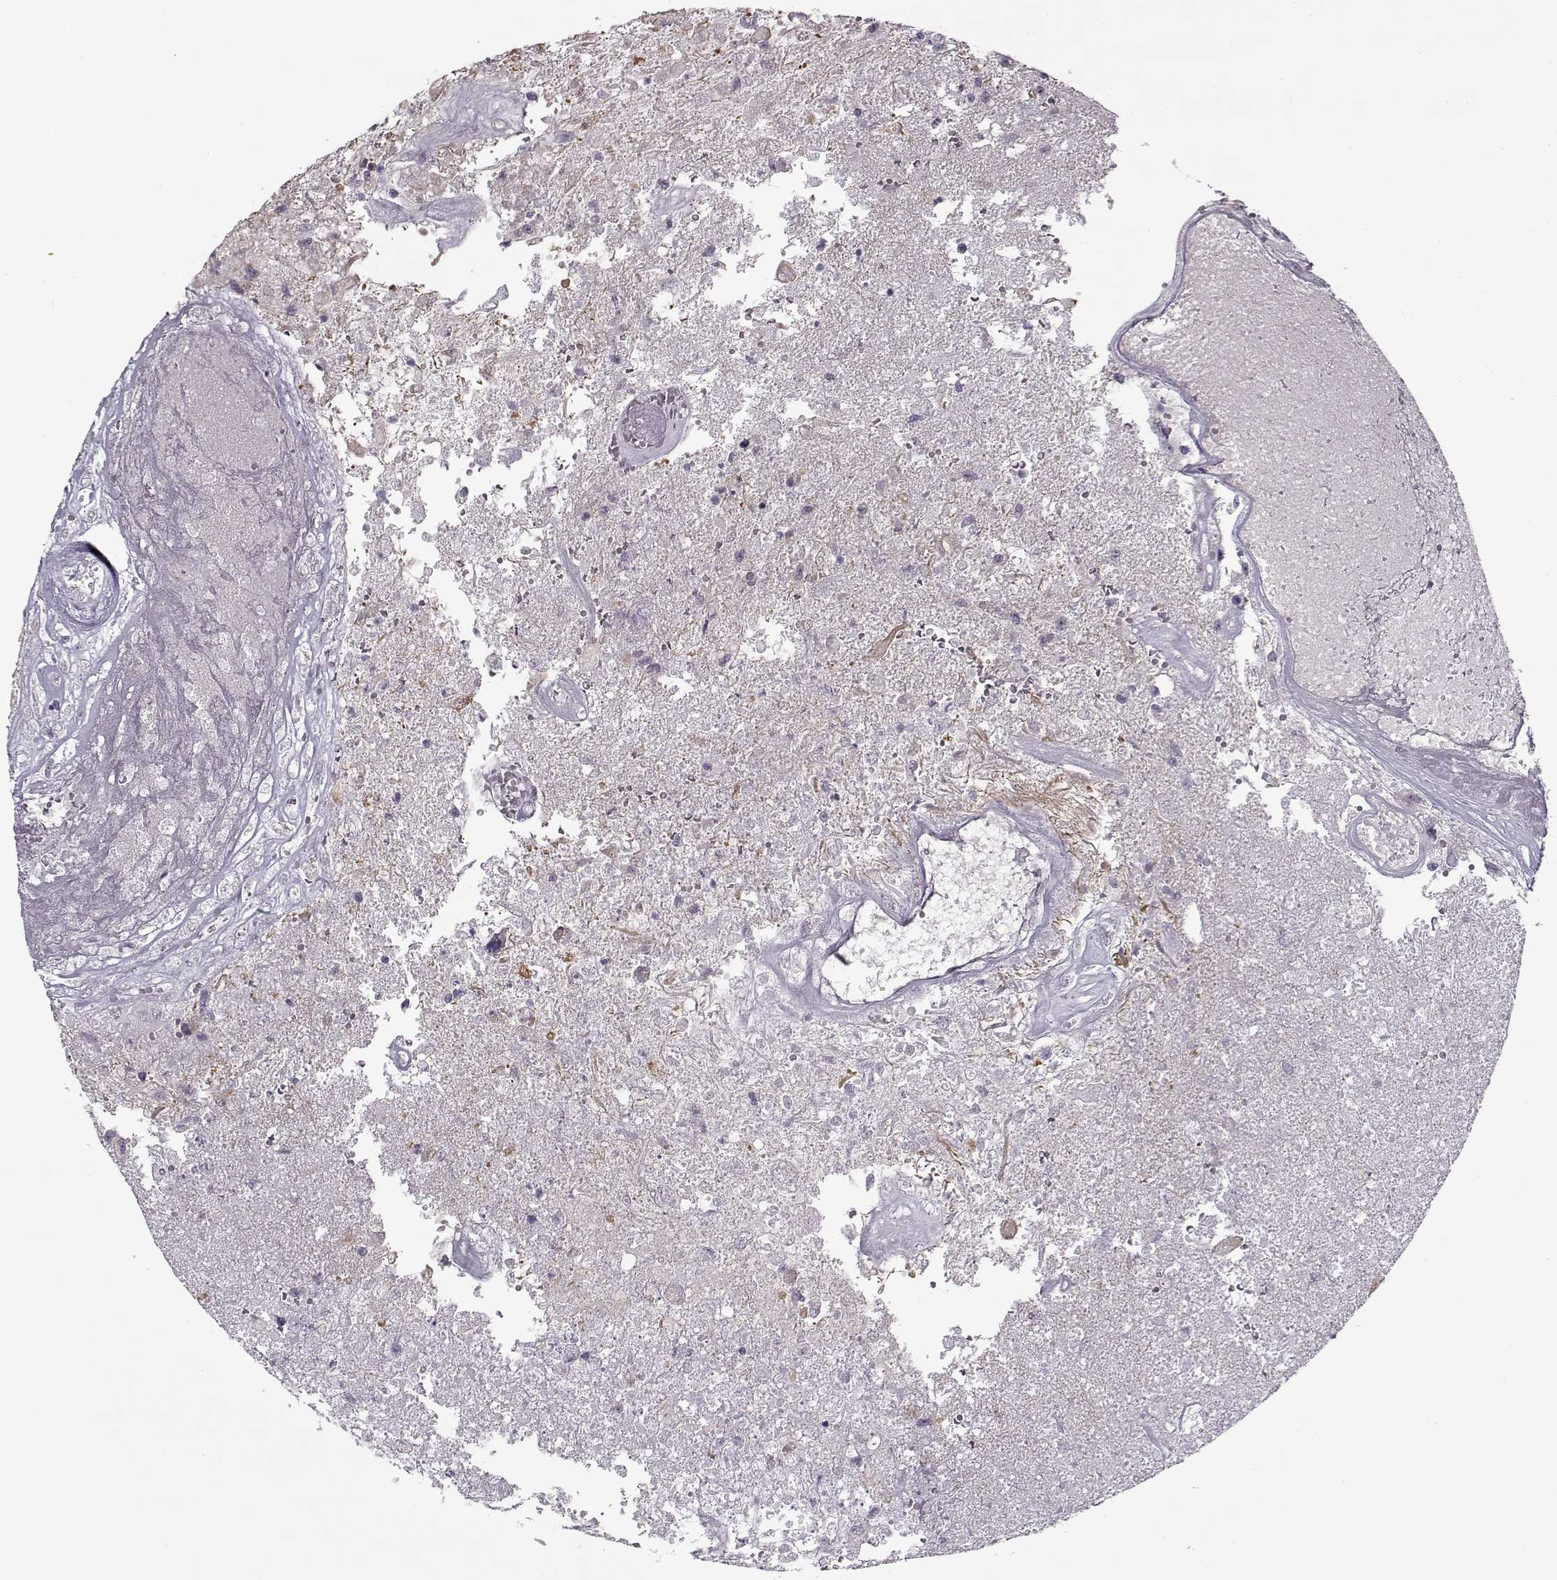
{"staining": {"intensity": "negative", "quantity": "none", "location": "none"}, "tissue": "glioma", "cell_type": "Tumor cells", "image_type": "cancer", "snomed": [{"axis": "morphology", "description": "Glioma, malignant, High grade"}, {"axis": "topography", "description": "Brain"}], "caption": "Malignant high-grade glioma was stained to show a protein in brown. There is no significant positivity in tumor cells. (Brightfield microscopy of DAB (3,3'-diaminobenzidine) immunohistochemistry (IHC) at high magnification).", "gene": "PNMT", "patient": {"sex": "male", "age": 56}}